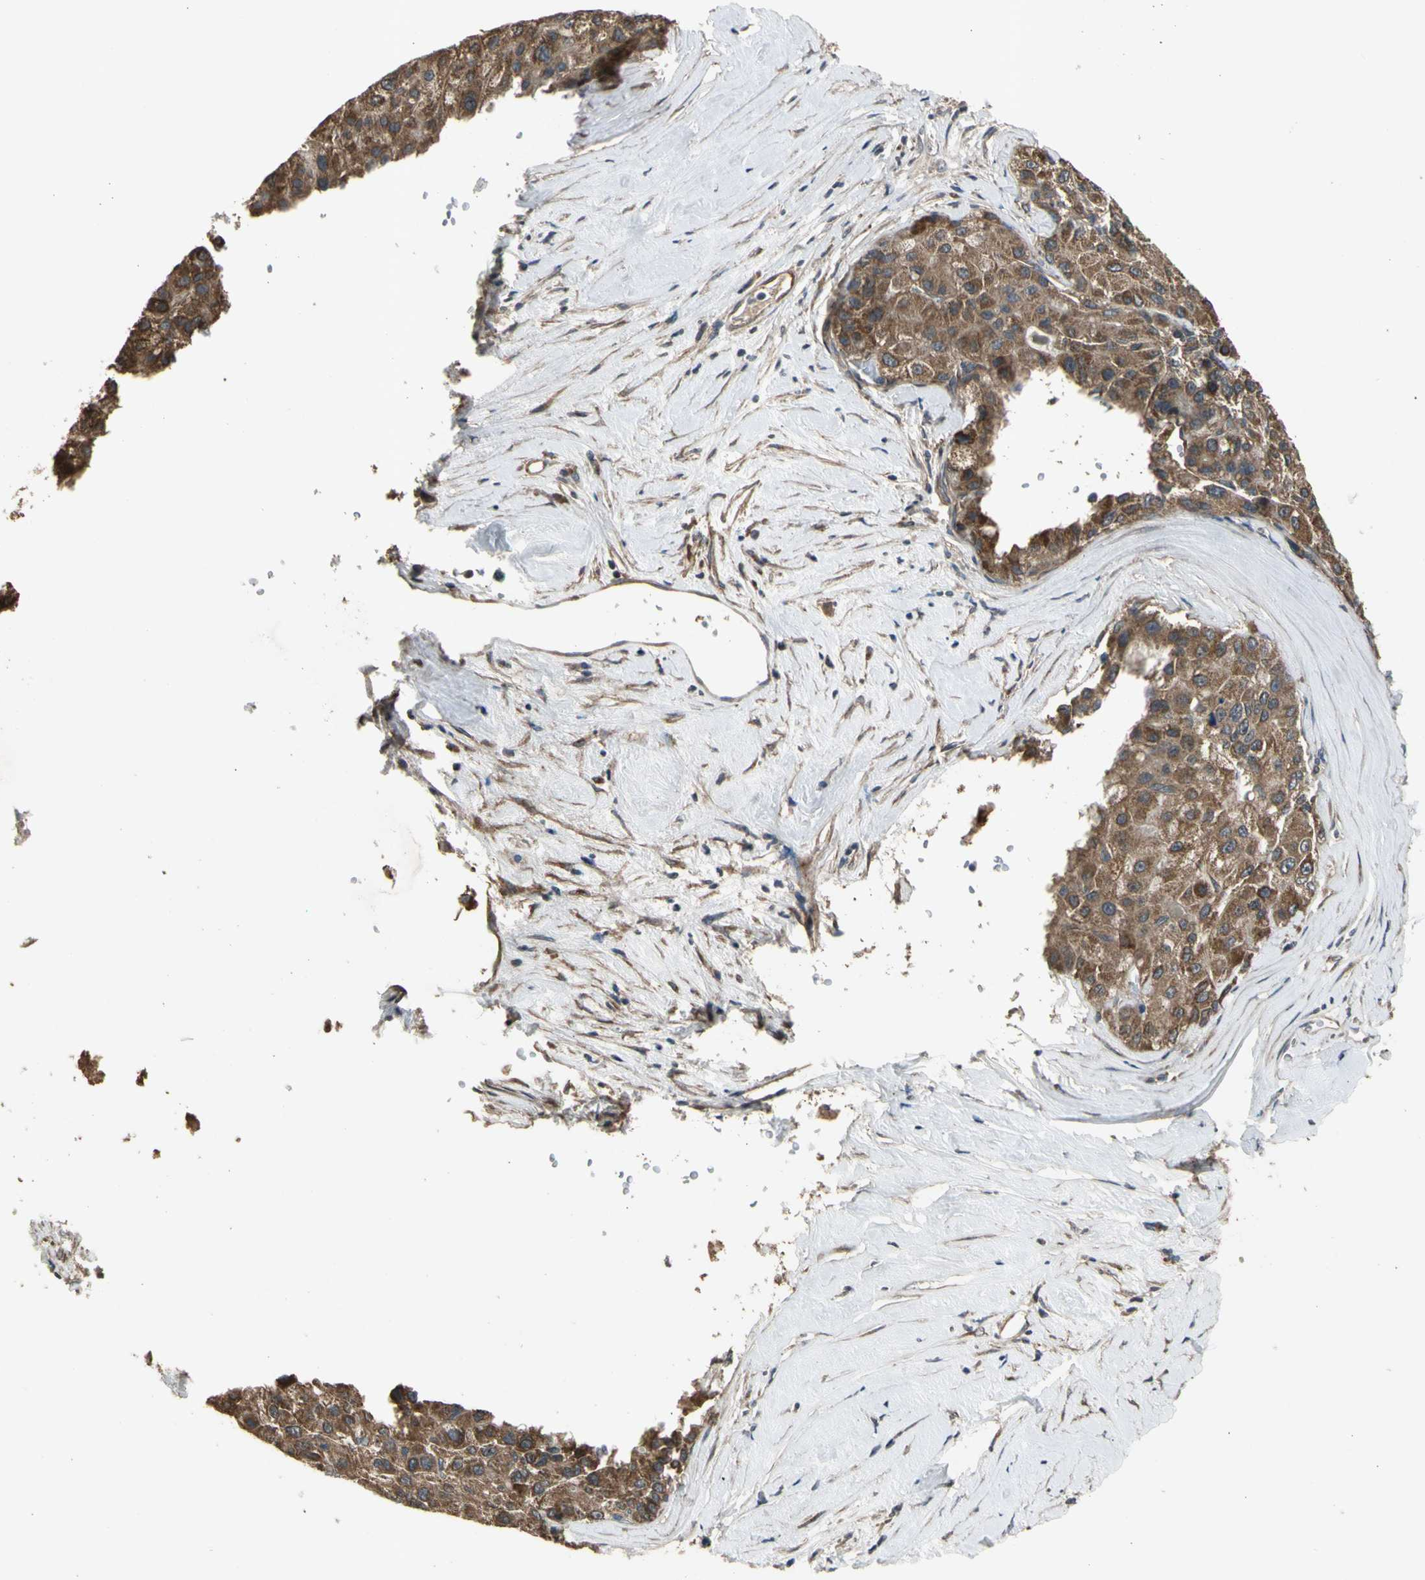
{"staining": {"intensity": "strong", "quantity": ">75%", "location": "cytoplasmic/membranous"}, "tissue": "liver cancer", "cell_type": "Tumor cells", "image_type": "cancer", "snomed": [{"axis": "morphology", "description": "Carcinoma, Hepatocellular, NOS"}, {"axis": "topography", "description": "Liver"}], "caption": "This histopathology image exhibits IHC staining of hepatocellular carcinoma (liver), with high strong cytoplasmic/membranous positivity in approximately >75% of tumor cells.", "gene": "EFNB2", "patient": {"sex": "male", "age": 80}}